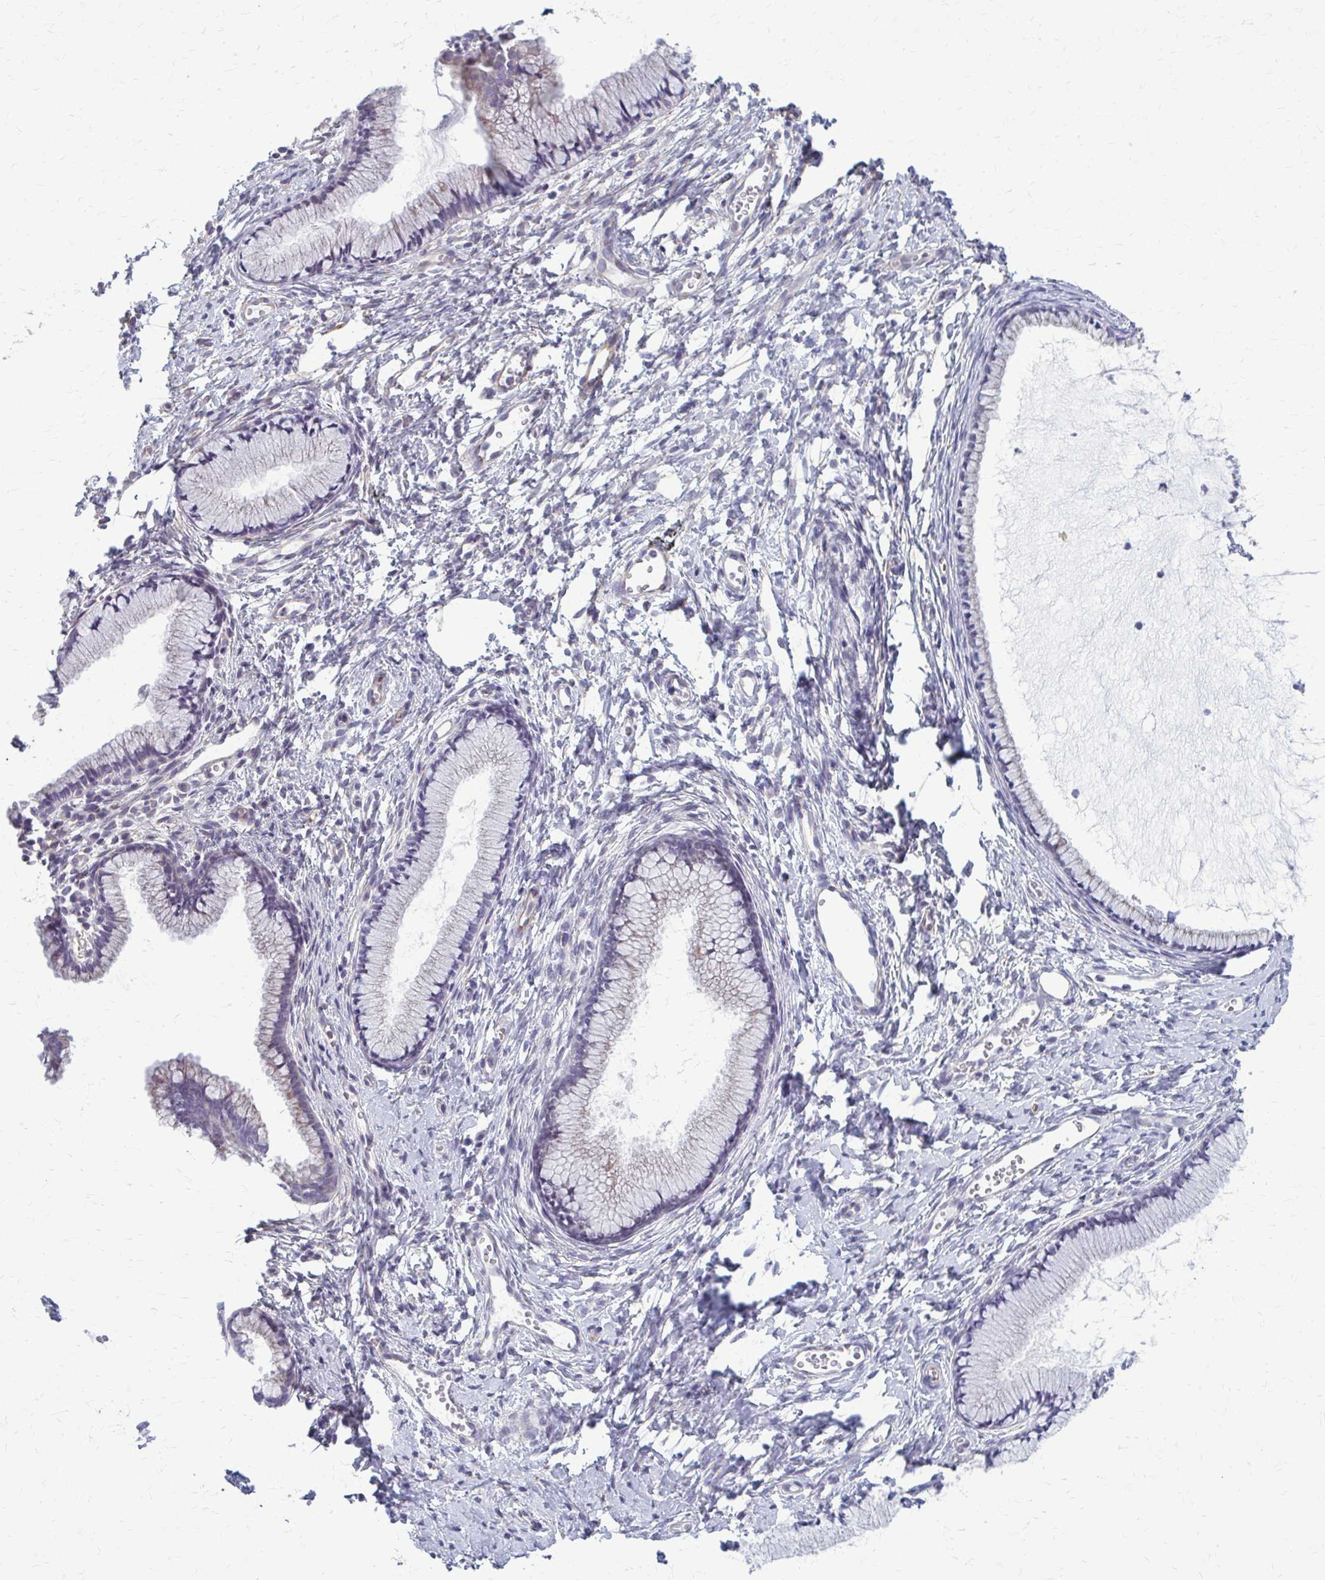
{"staining": {"intensity": "negative", "quantity": "none", "location": "none"}, "tissue": "cervix", "cell_type": "Glandular cells", "image_type": "normal", "snomed": [{"axis": "morphology", "description": "Normal tissue, NOS"}, {"axis": "topography", "description": "Cervix"}], "caption": "Protein analysis of unremarkable cervix demonstrates no significant positivity in glandular cells.", "gene": "DEPP1", "patient": {"sex": "female", "age": 40}}